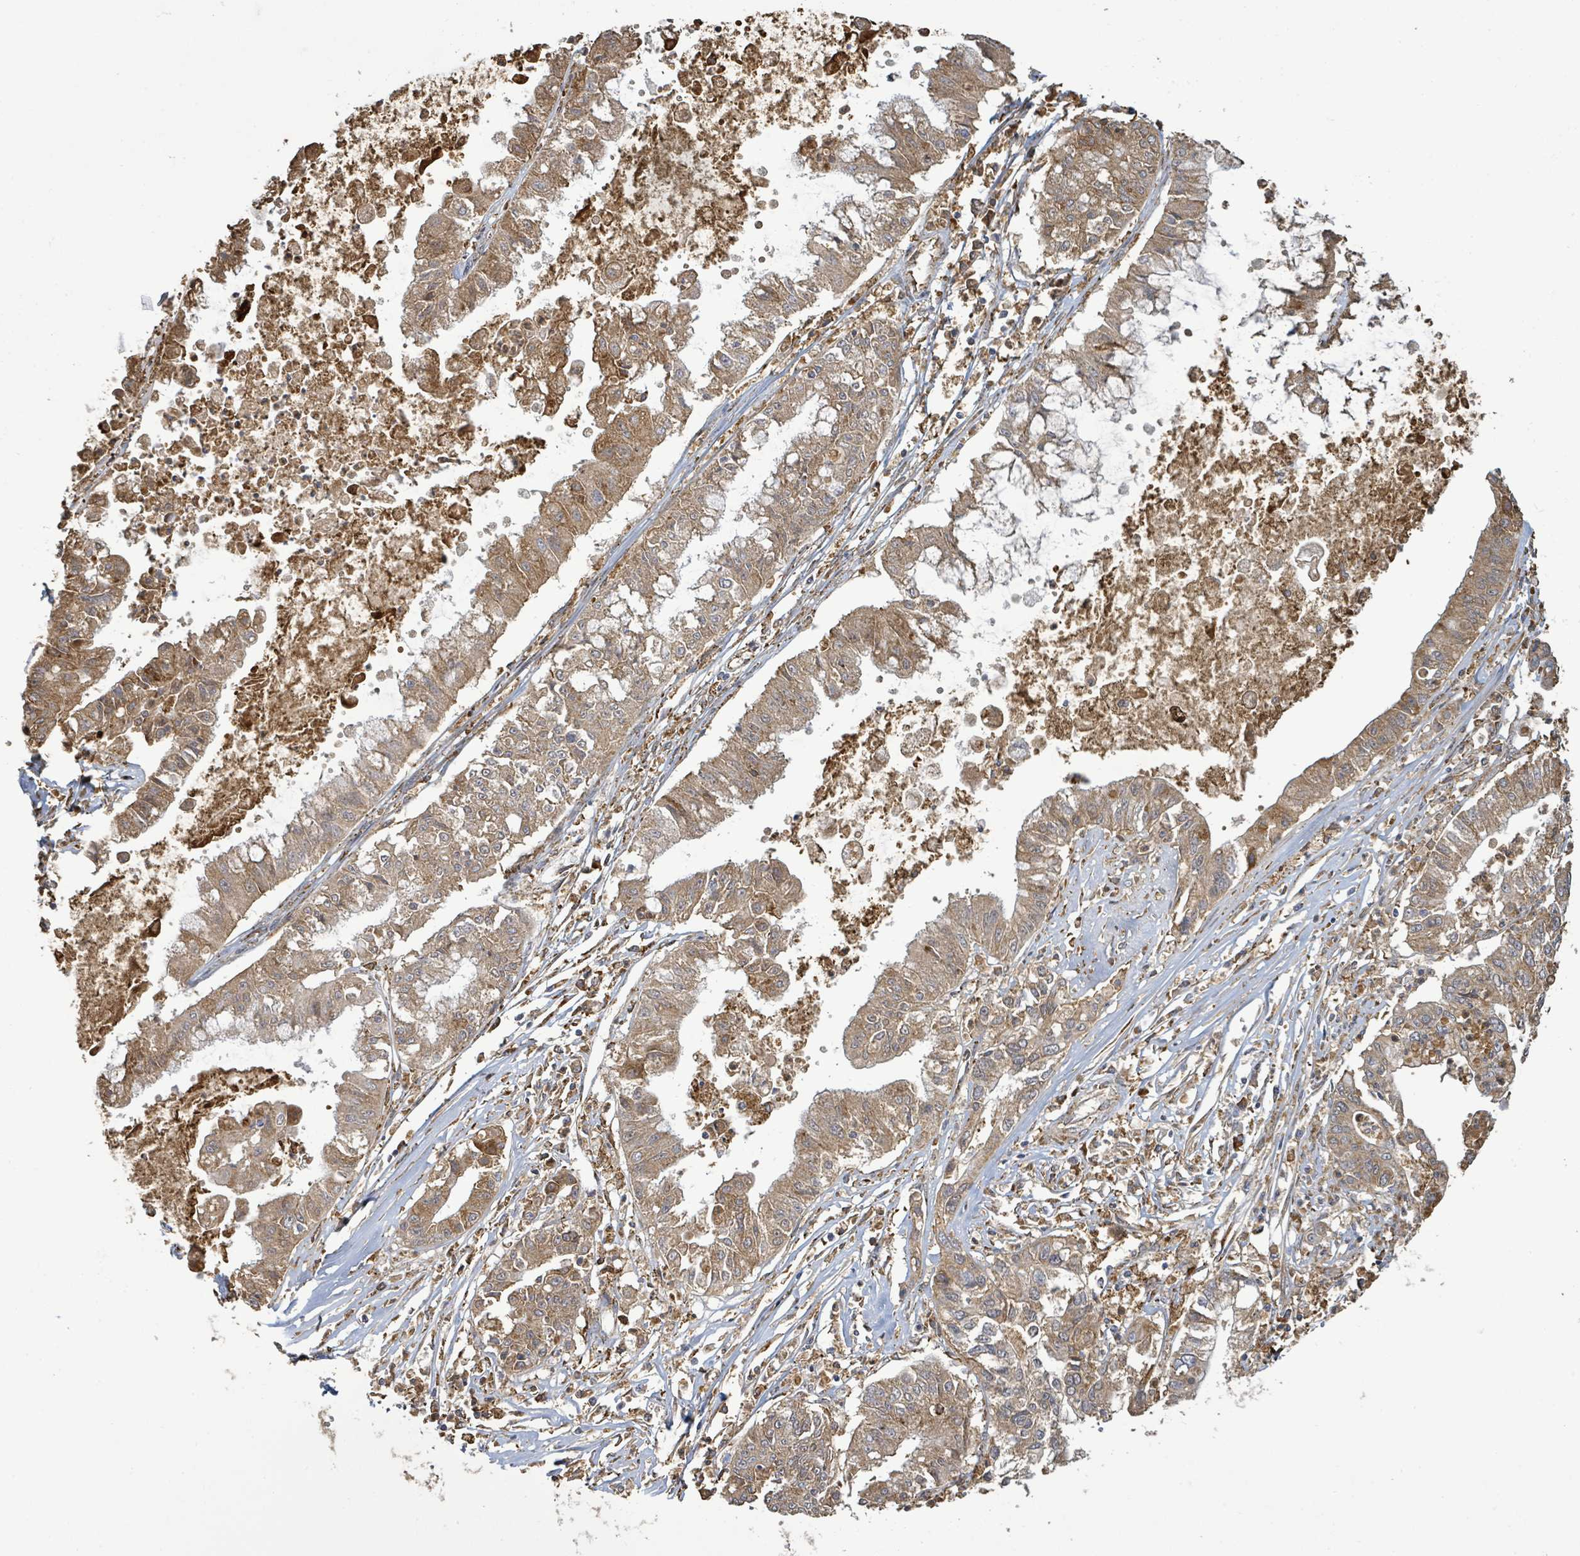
{"staining": {"intensity": "moderate", "quantity": ">75%", "location": "cytoplasmic/membranous"}, "tissue": "ovarian cancer", "cell_type": "Tumor cells", "image_type": "cancer", "snomed": [{"axis": "morphology", "description": "Cystadenocarcinoma, mucinous, NOS"}, {"axis": "topography", "description": "Ovary"}], "caption": "Immunohistochemistry (IHC) staining of ovarian mucinous cystadenocarcinoma, which demonstrates medium levels of moderate cytoplasmic/membranous positivity in approximately >75% of tumor cells indicating moderate cytoplasmic/membranous protein expression. The staining was performed using DAB (3,3'-diaminobenzidine) (brown) for protein detection and nuclei were counterstained in hematoxylin (blue).", "gene": "ARPIN", "patient": {"sex": "female", "age": 70}}